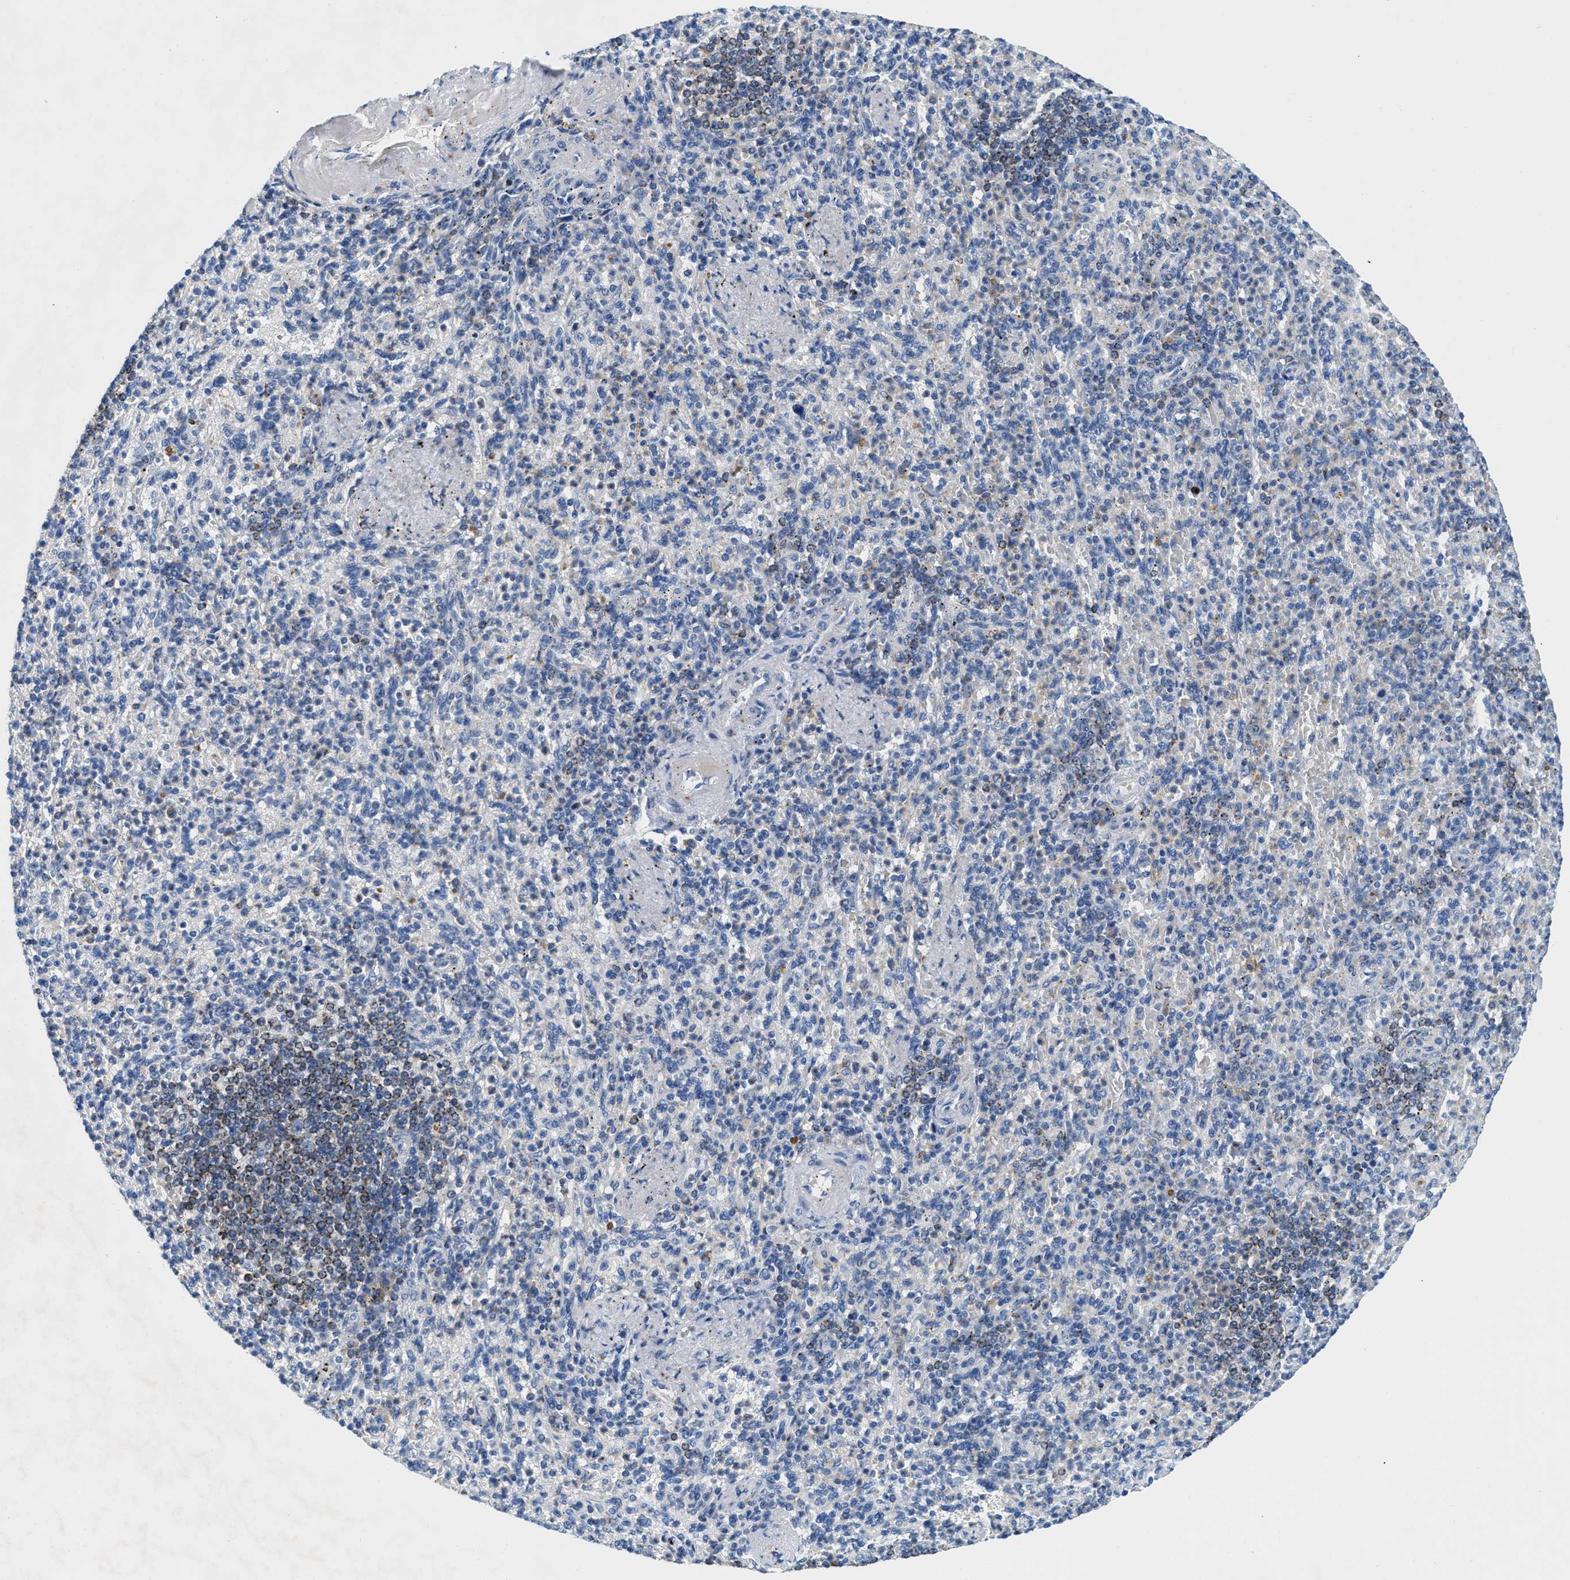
{"staining": {"intensity": "weak", "quantity": "<25%", "location": "cytoplasmic/membranous"}, "tissue": "spleen", "cell_type": "Cells in red pulp", "image_type": "normal", "snomed": [{"axis": "morphology", "description": "Normal tissue, NOS"}, {"axis": "topography", "description": "Spleen"}], "caption": "This is an immunohistochemistry photomicrograph of unremarkable human spleen. There is no positivity in cells in red pulp.", "gene": "TSPAN3", "patient": {"sex": "female", "age": 74}}